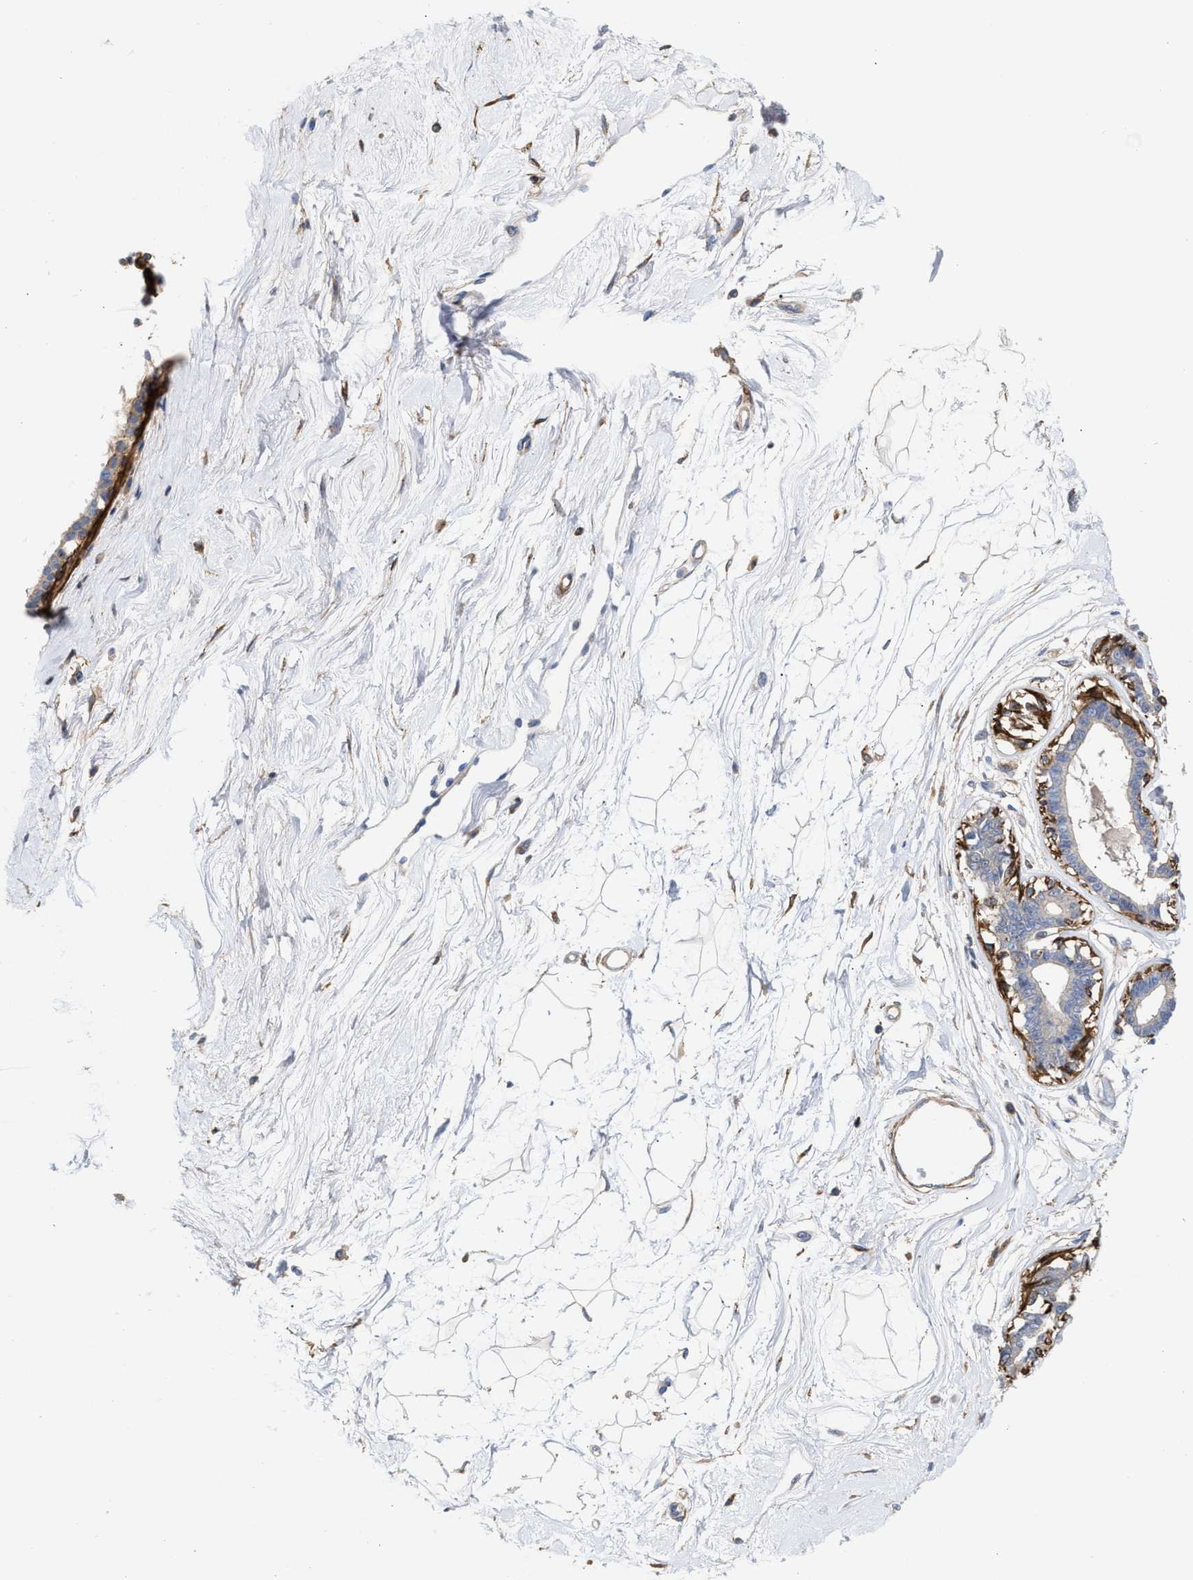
{"staining": {"intensity": "weak", "quantity": "25%-75%", "location": "cytoplasmic/membranous"}, "tissue": "breast", "cell_type": "Adipocytes", "image_type": "normal", "snomed": [{"axis": "morphology", "description": "Normal tissue, NOS"}, {"axis": "topography", "description": "Breast"}], "caption": "Immunohistochemical staining of normal human breast demonstrates 25%-75% levels of weak cytoplasmic/membranous protein positivity in about 25%-75% of adipocytes.", "gene": "HS3ST5", "patient": {"sex": "female", "age": 45}}